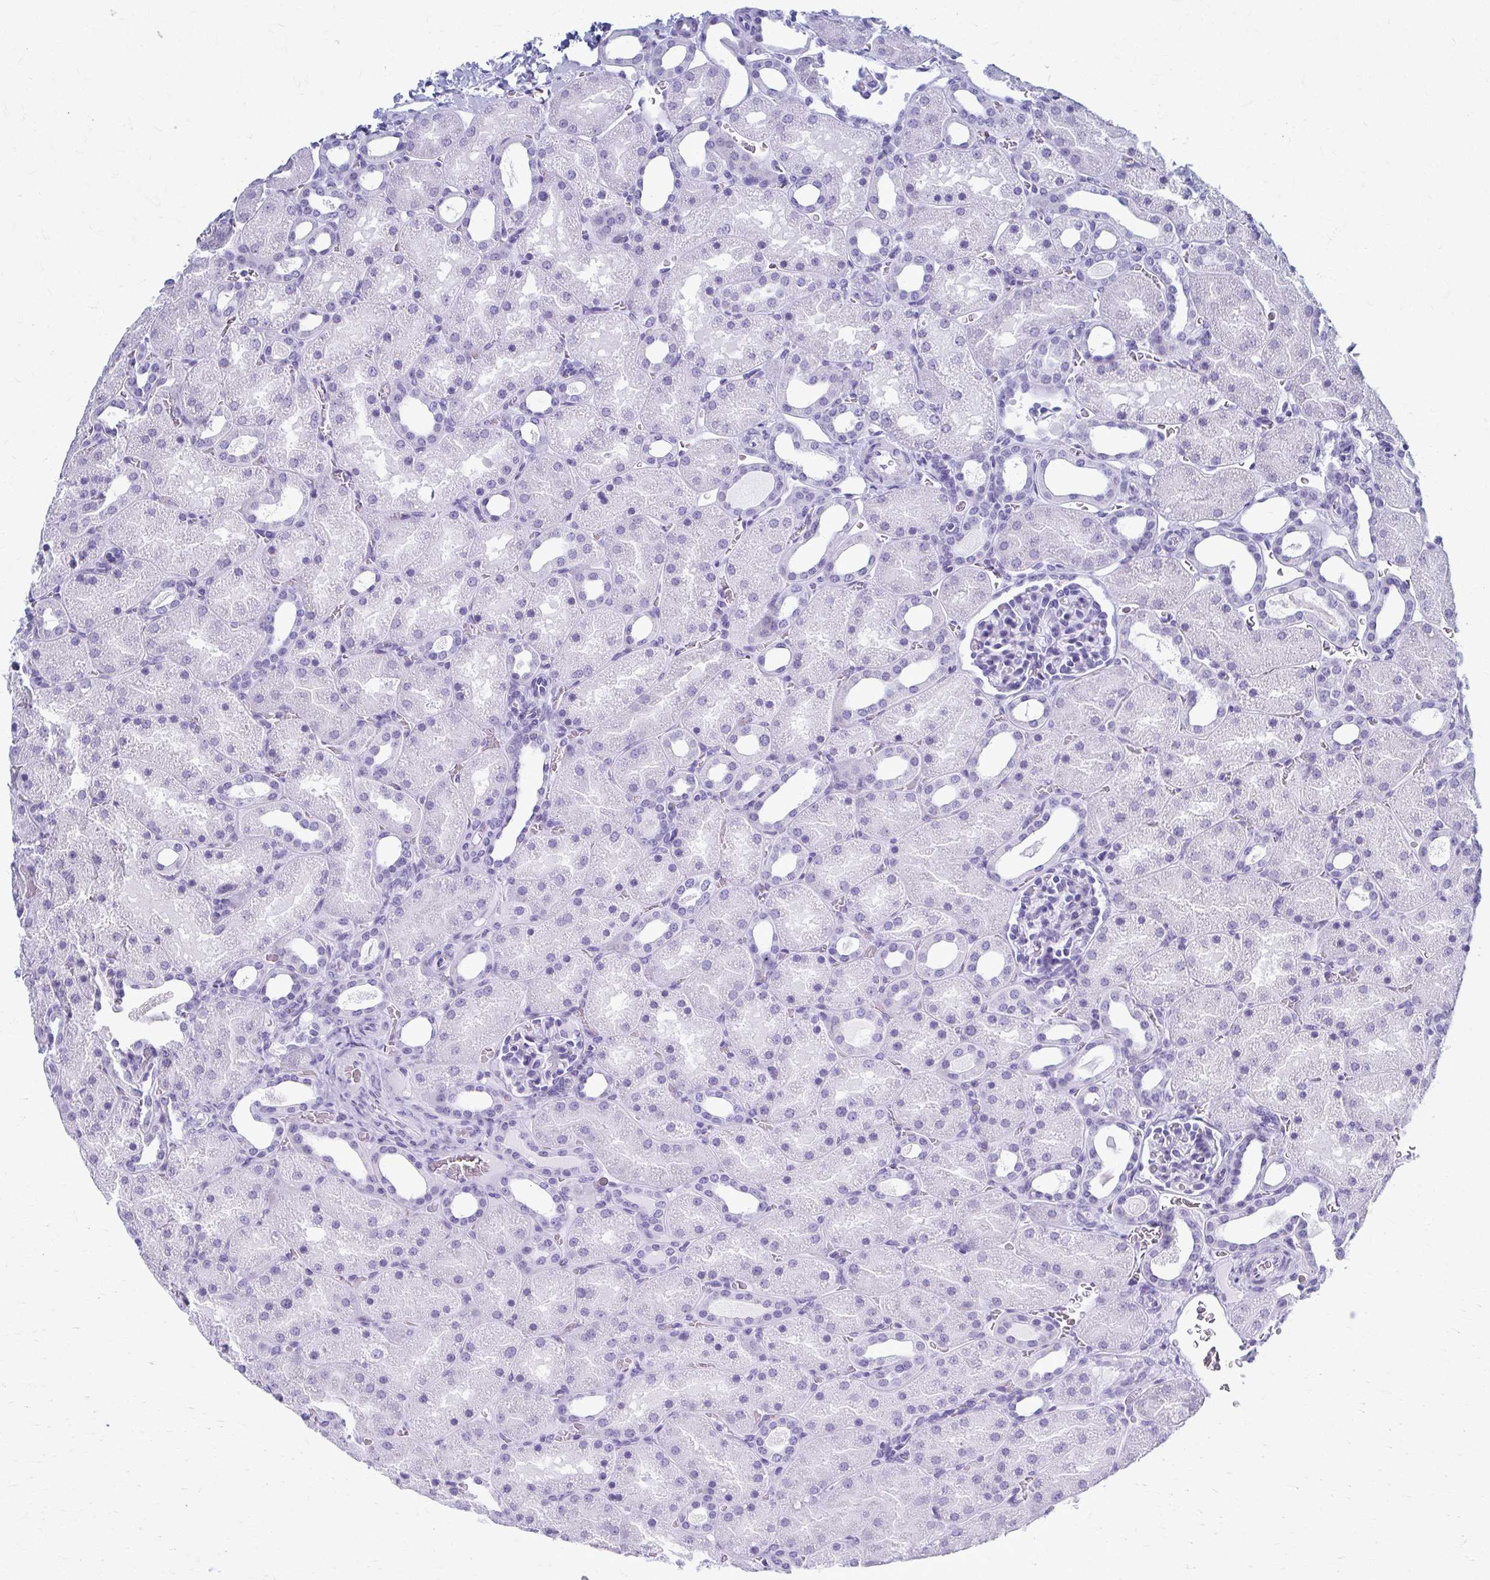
{"staining": {"intensity": "negative", "quantity": "none", "location": "none"}, "tissue": "kidney", "cell_type": "Cells in glomeruli", "image_type": "normal", "snomed": [{"axis": "morphology", "description": "Normal tissue, NOS"}, {"axis": "topography", "description": "Kidney"}], "caption": "Histopathology image shows no significant protein positivity in cells in glomeruli of normal kidney.", "gene": "CELF5", "patient": {"sex": "male", "age": 2}}